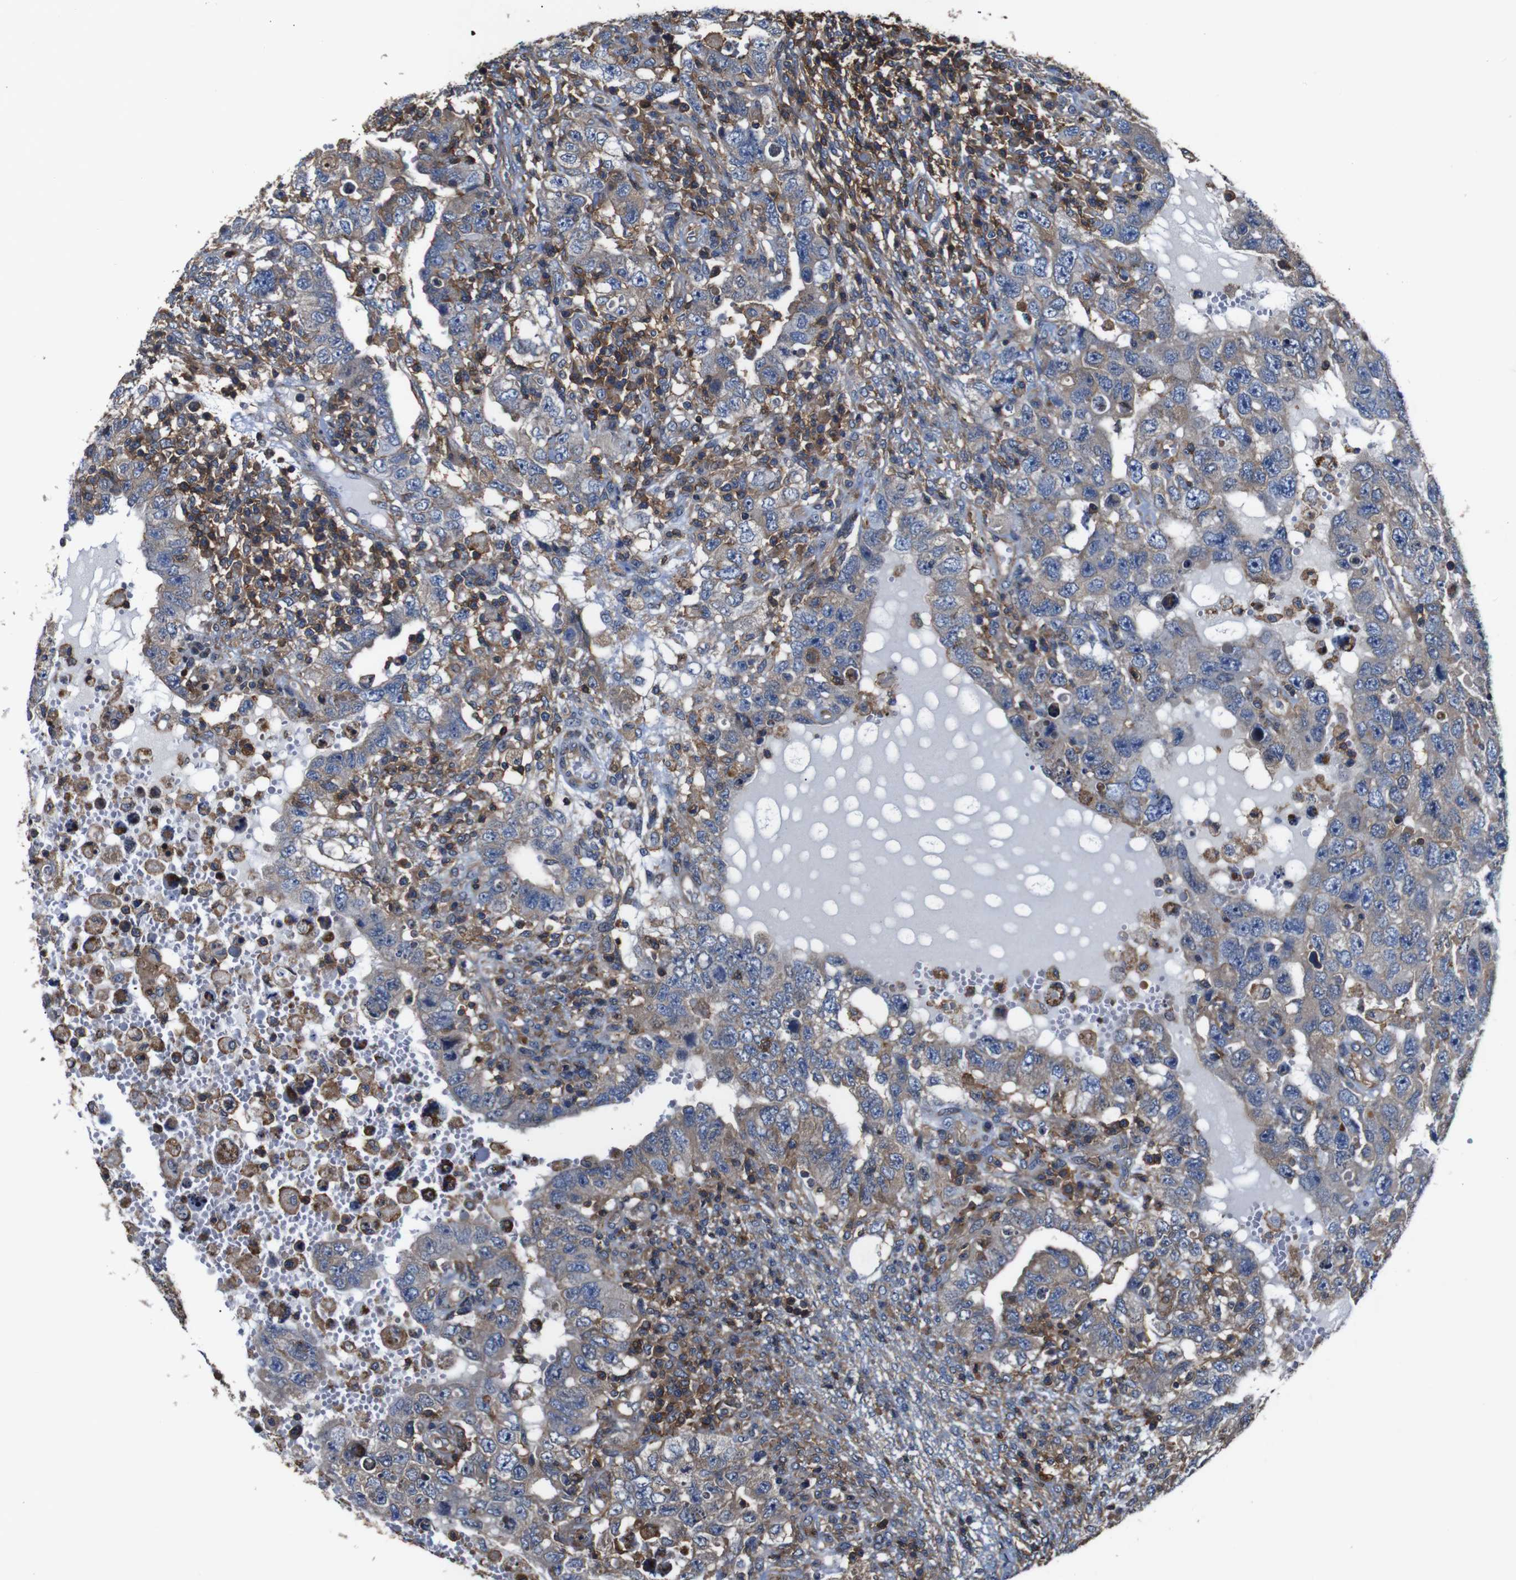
{"staining": {"intensity": "weak", "quantity": "<25%", "location": "cytoplasmic/membranous"}, "tissue": "testis cancer", "cell_type": "Tumor cells", "image_type": "cancer", "snomed": [{"axis": "morphology", "description": "Carcinoma, Embryonal, NOS"}, {"axis": "topography", "description": "Testis"}], "caption": "High power microscopy micrograph of an IHC micrograph of embryonal carcinoma (testis), revealing no significant positivity in tumor cells.", "gene": "PI4KA", "patient": {"sex": "male", "age": 26}}